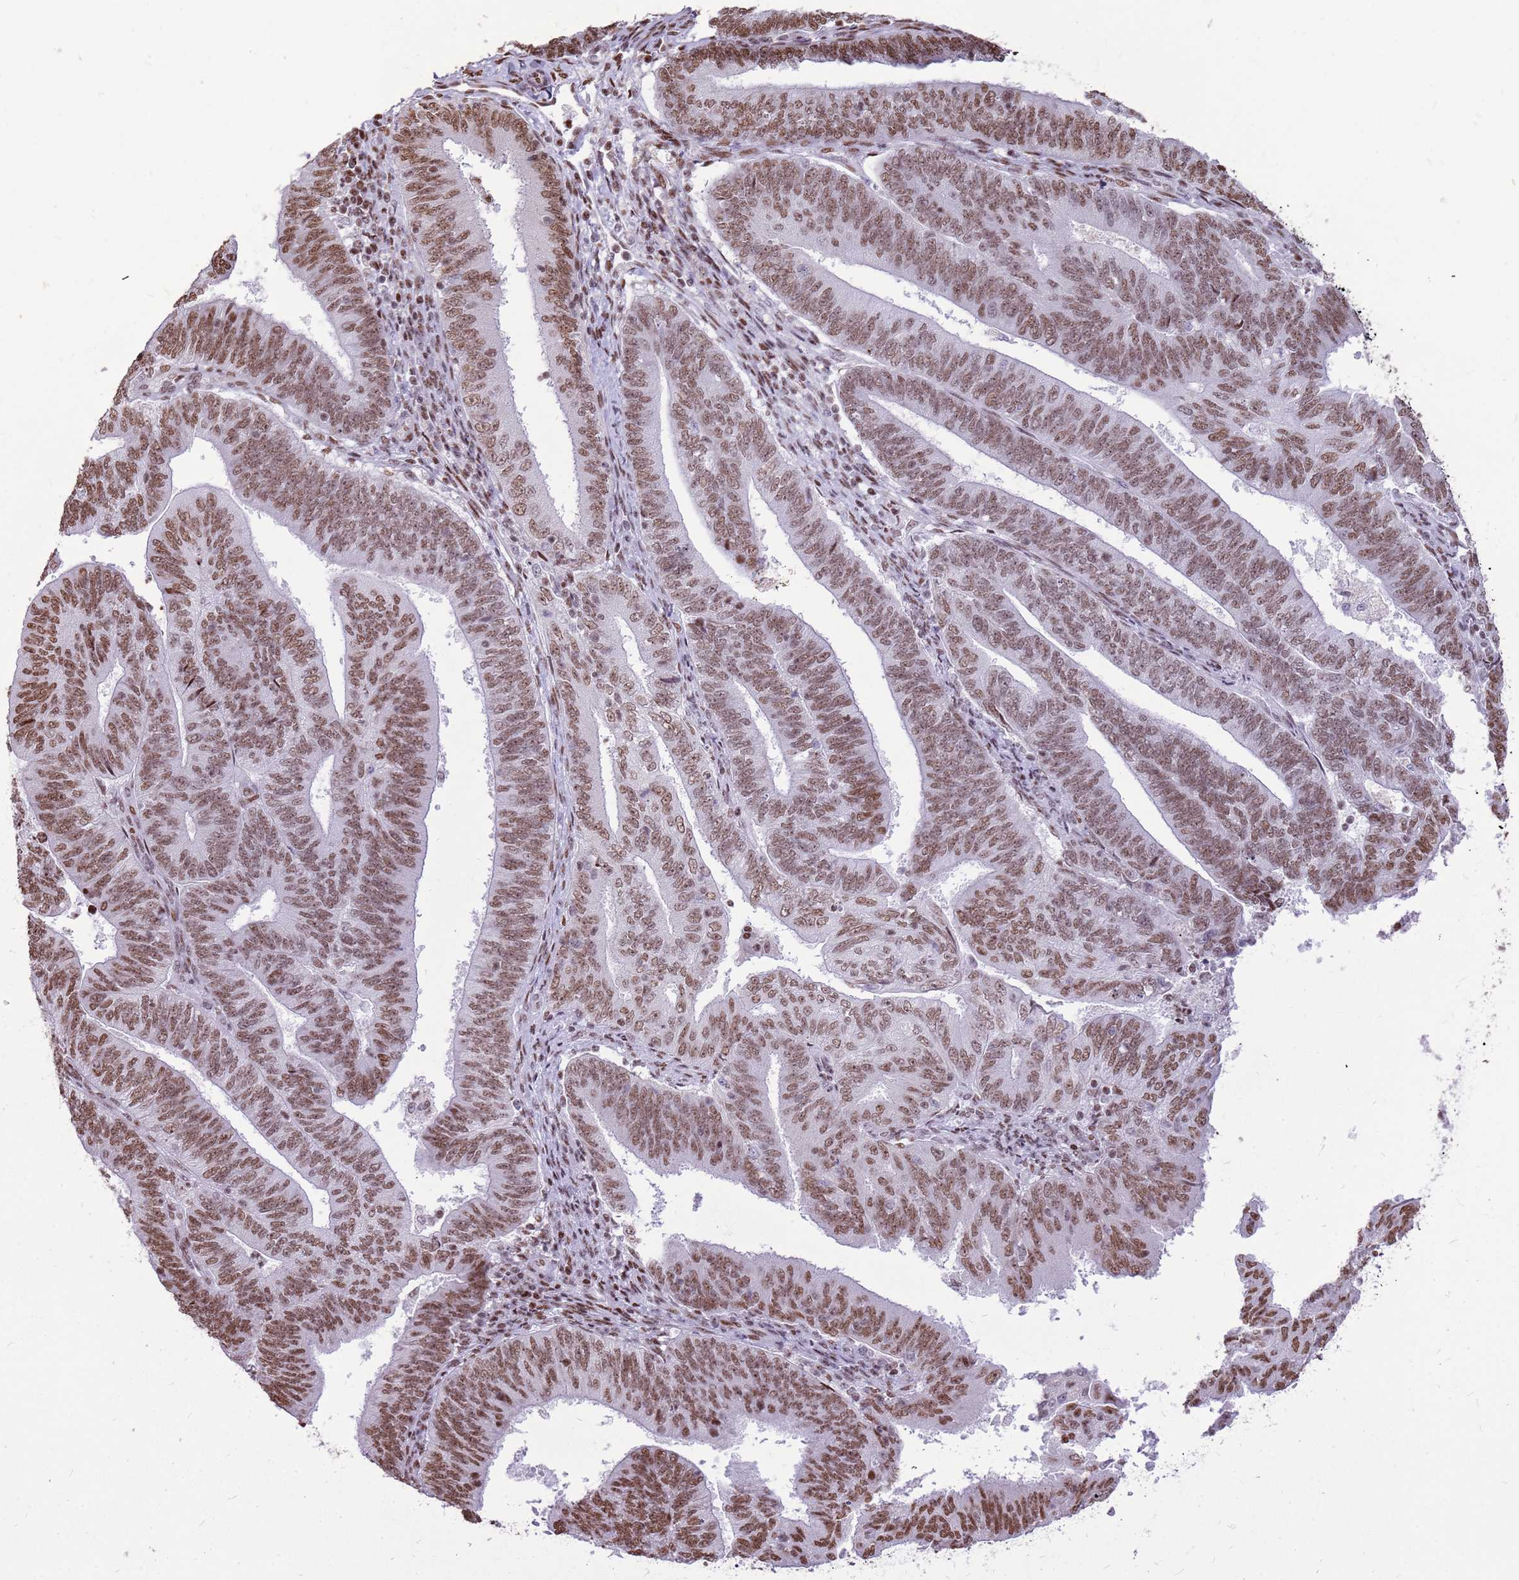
{"staining": {"intensity": "moderate", "quantity": ">75%", "location": "nuclear"}, "tissue": "endometrial cancer", "cell_type": "Tumor cells", "image_type": "cancer", "snomed": [{"axis": "morphology", "description": "Adenocarcinoma, NOS"}, {"axis": "topography", "description": "Endometrium"}], "caption": "This micrograph reveals immunohistochemistry staining of adenocarcinoma (endometrial), with medium moderate nuclear expression in approximately >75% of tumor cells.", "gene": "WASHC4", "patient": {"sex": "female", "age": 70}}